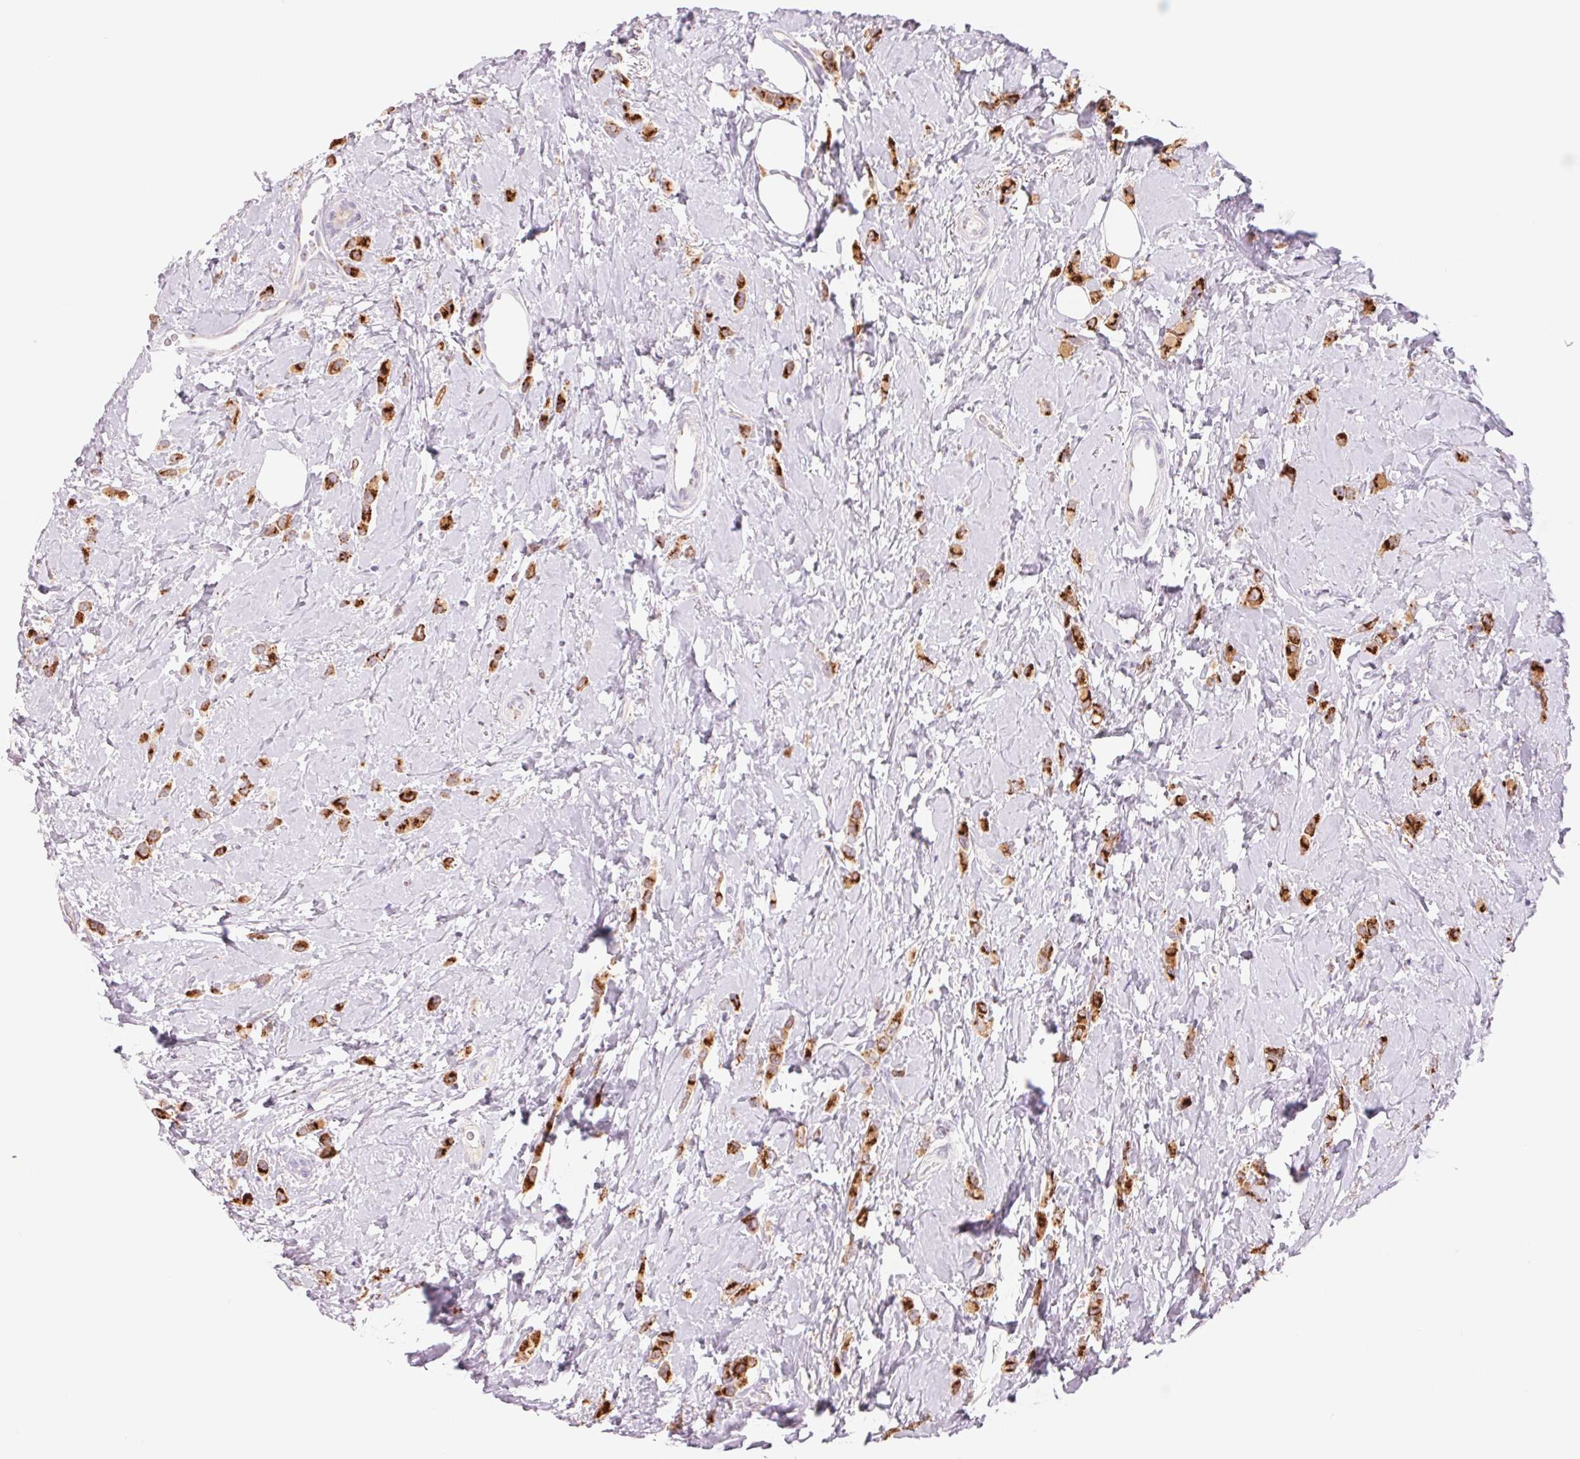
{"staining": {"intensity": "strong", "quantity": ">75%", "location": "cytoplasmic/membranous"}, "tissue": "breast cancer", "cell_type": "Tumor cells", "image_type": "cancer", "snomed": [{"axis": "morphology", "description": "Lobular carcinoma"}, {"axis": "topography", "description": "Breast"}], "caption": "High-power microscopy captured an immunohistochemistry photomicrograph of breast lobular carcinoma, revealing strong cytoplasmic/membranous positivity in about >75% of tumor cells.", "gene": "GALNT7", "patient": {"sex": "female", "age": 66}}